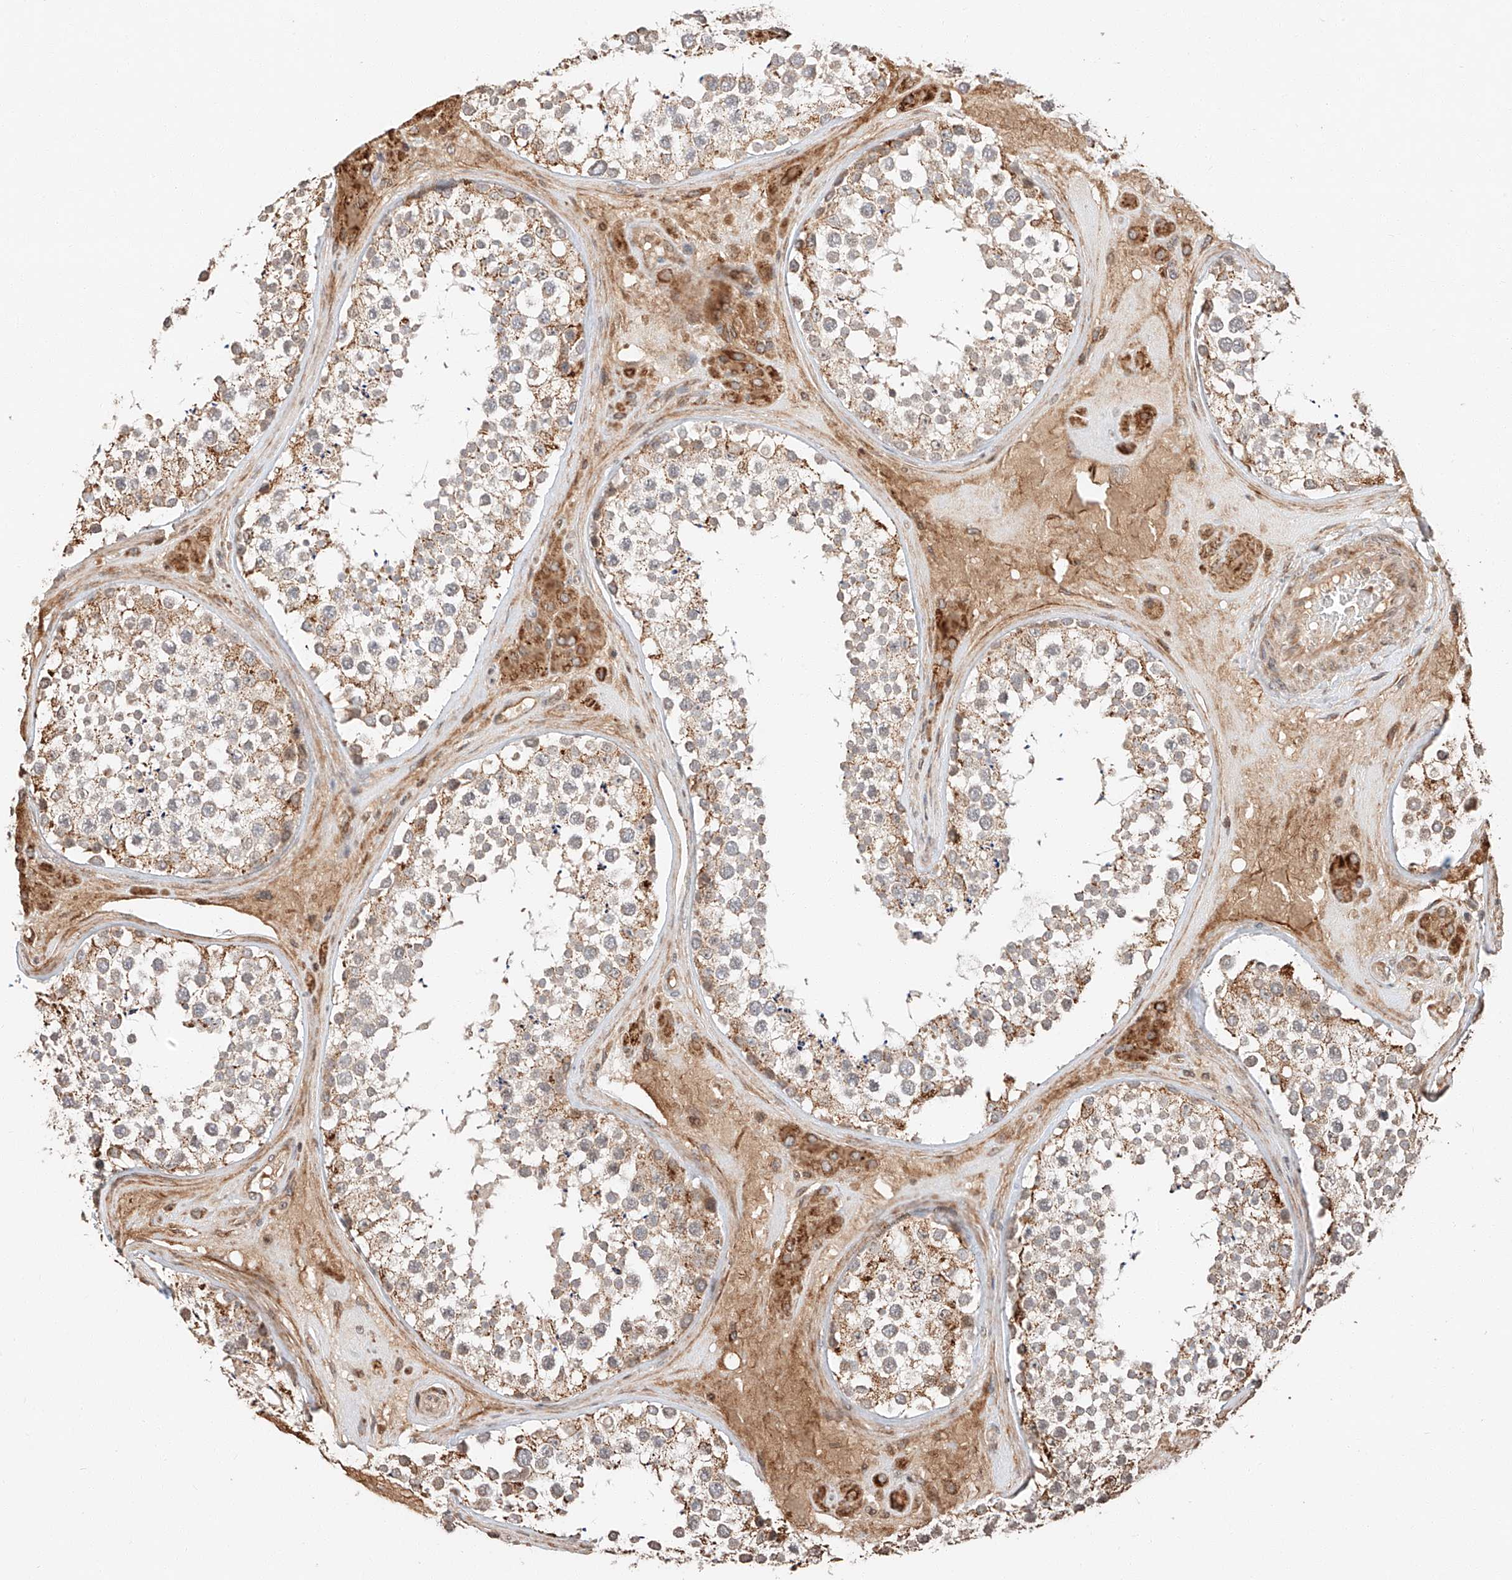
{"staining": {"intensity": "moderate", "quantity": ">75%", "location": "cytoplasmic/membranous"}, "tissue": "testis", "cell_type": "Cells in seminiferous ducts", "image_type": "normal", "snomed": [{"axis": "morphology", "description": "Normal tissue, NOS"}, {"axis": "topography", "description": "Testis"}], "caption": "Immunohistochemistry (IHC) of benign human testis shows medium levels of moderate cytoplasmic/membranous positivity in about >75% of cells in seminiferous ducts.", "gene": "ARHGAP33", "patient": {"sex": "male", "age": 46}}